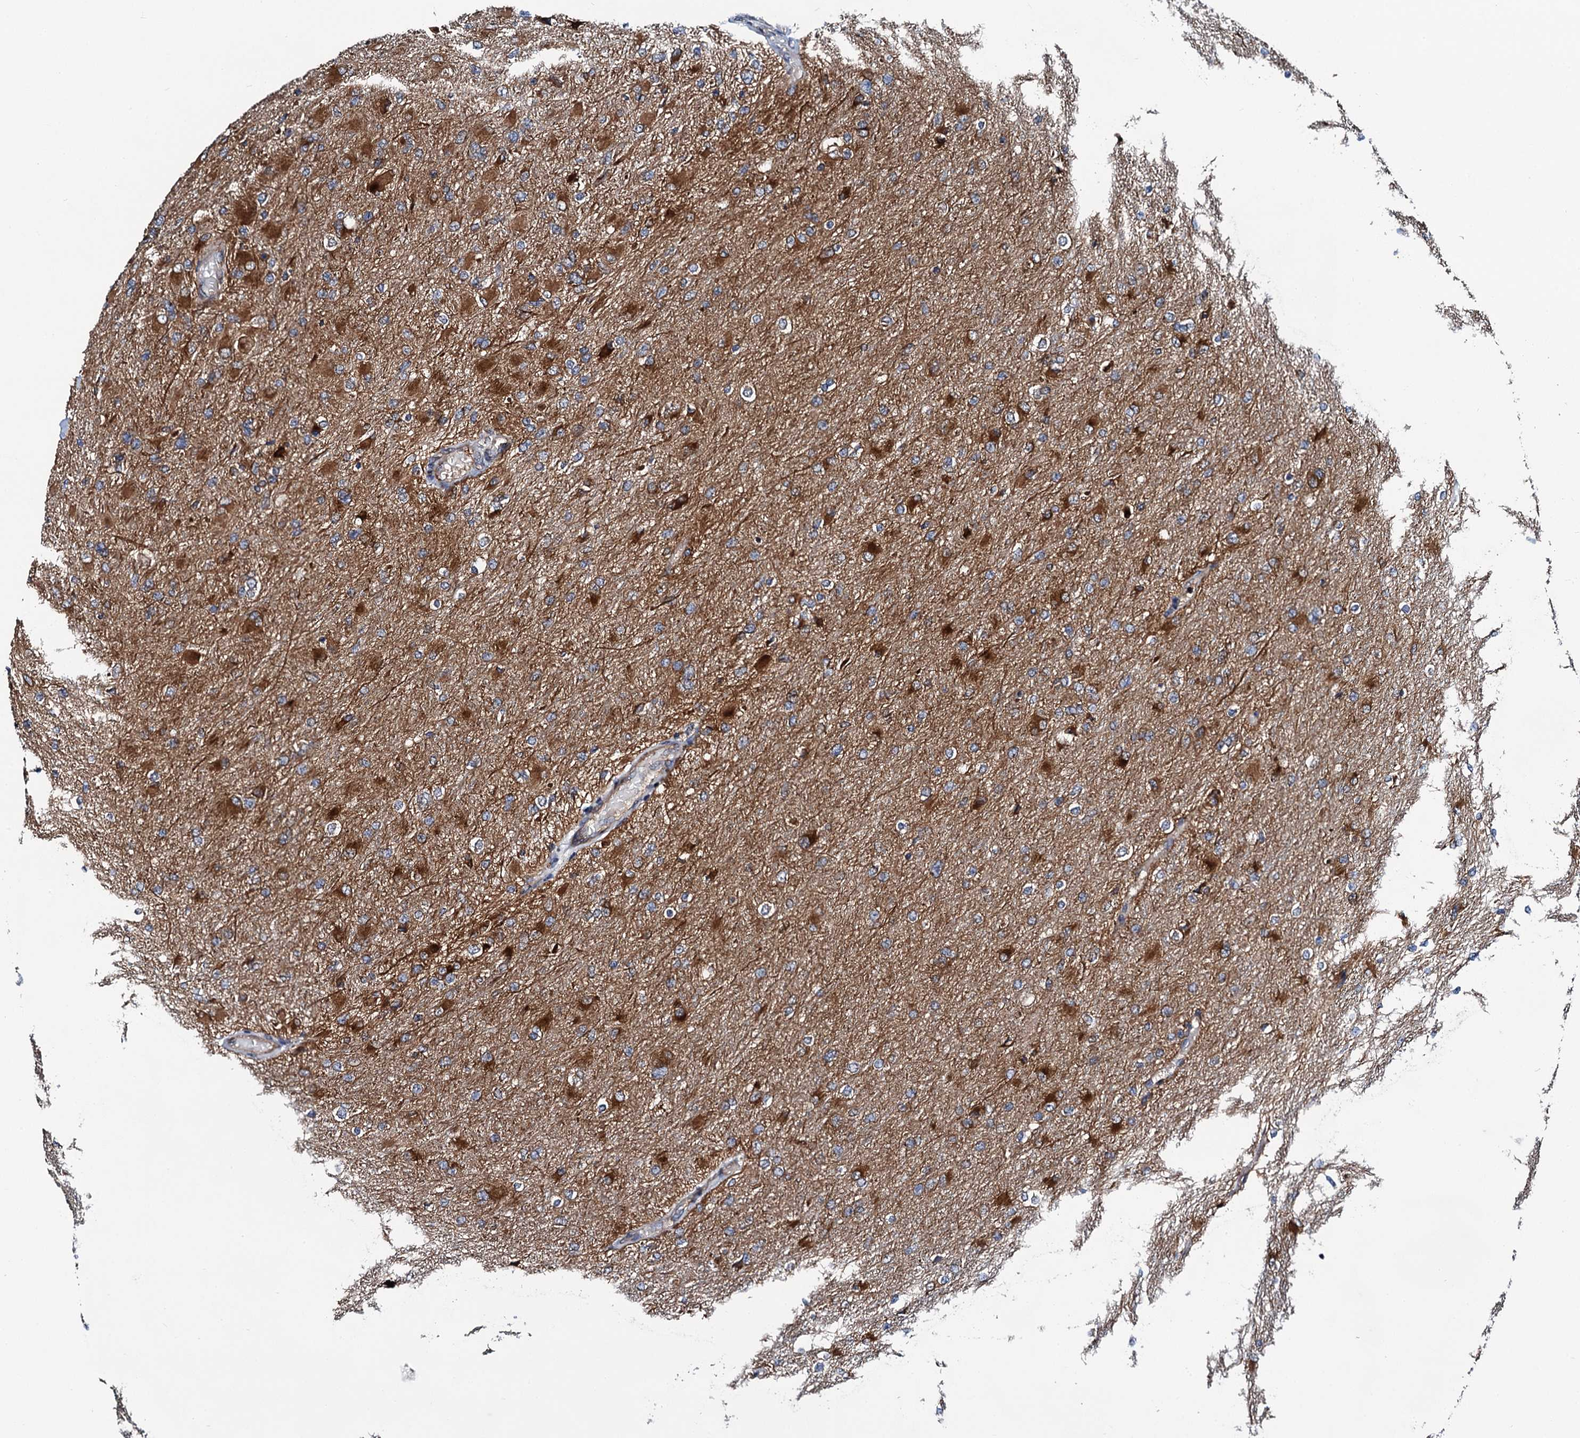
{"staining": {"intensity": "moderate", "quantity": "25%-75%", "location": "cytoplasmic/membranous"}, "tissue": "glioma", "cell_type": "Tumor cells", "image_type": "cancer", "snomed": [{"axis": "morphology", "description": "Glioma, malignant, High grade"}, {"axis": "topography", "description": "Cerebral cortex"}], "caption": "Malignant high-grade glioma stained with a protein marker displays moderate staining in tumor cells.", "gene": "NEK1", "patient": {"sex": "female", "age": 36}}